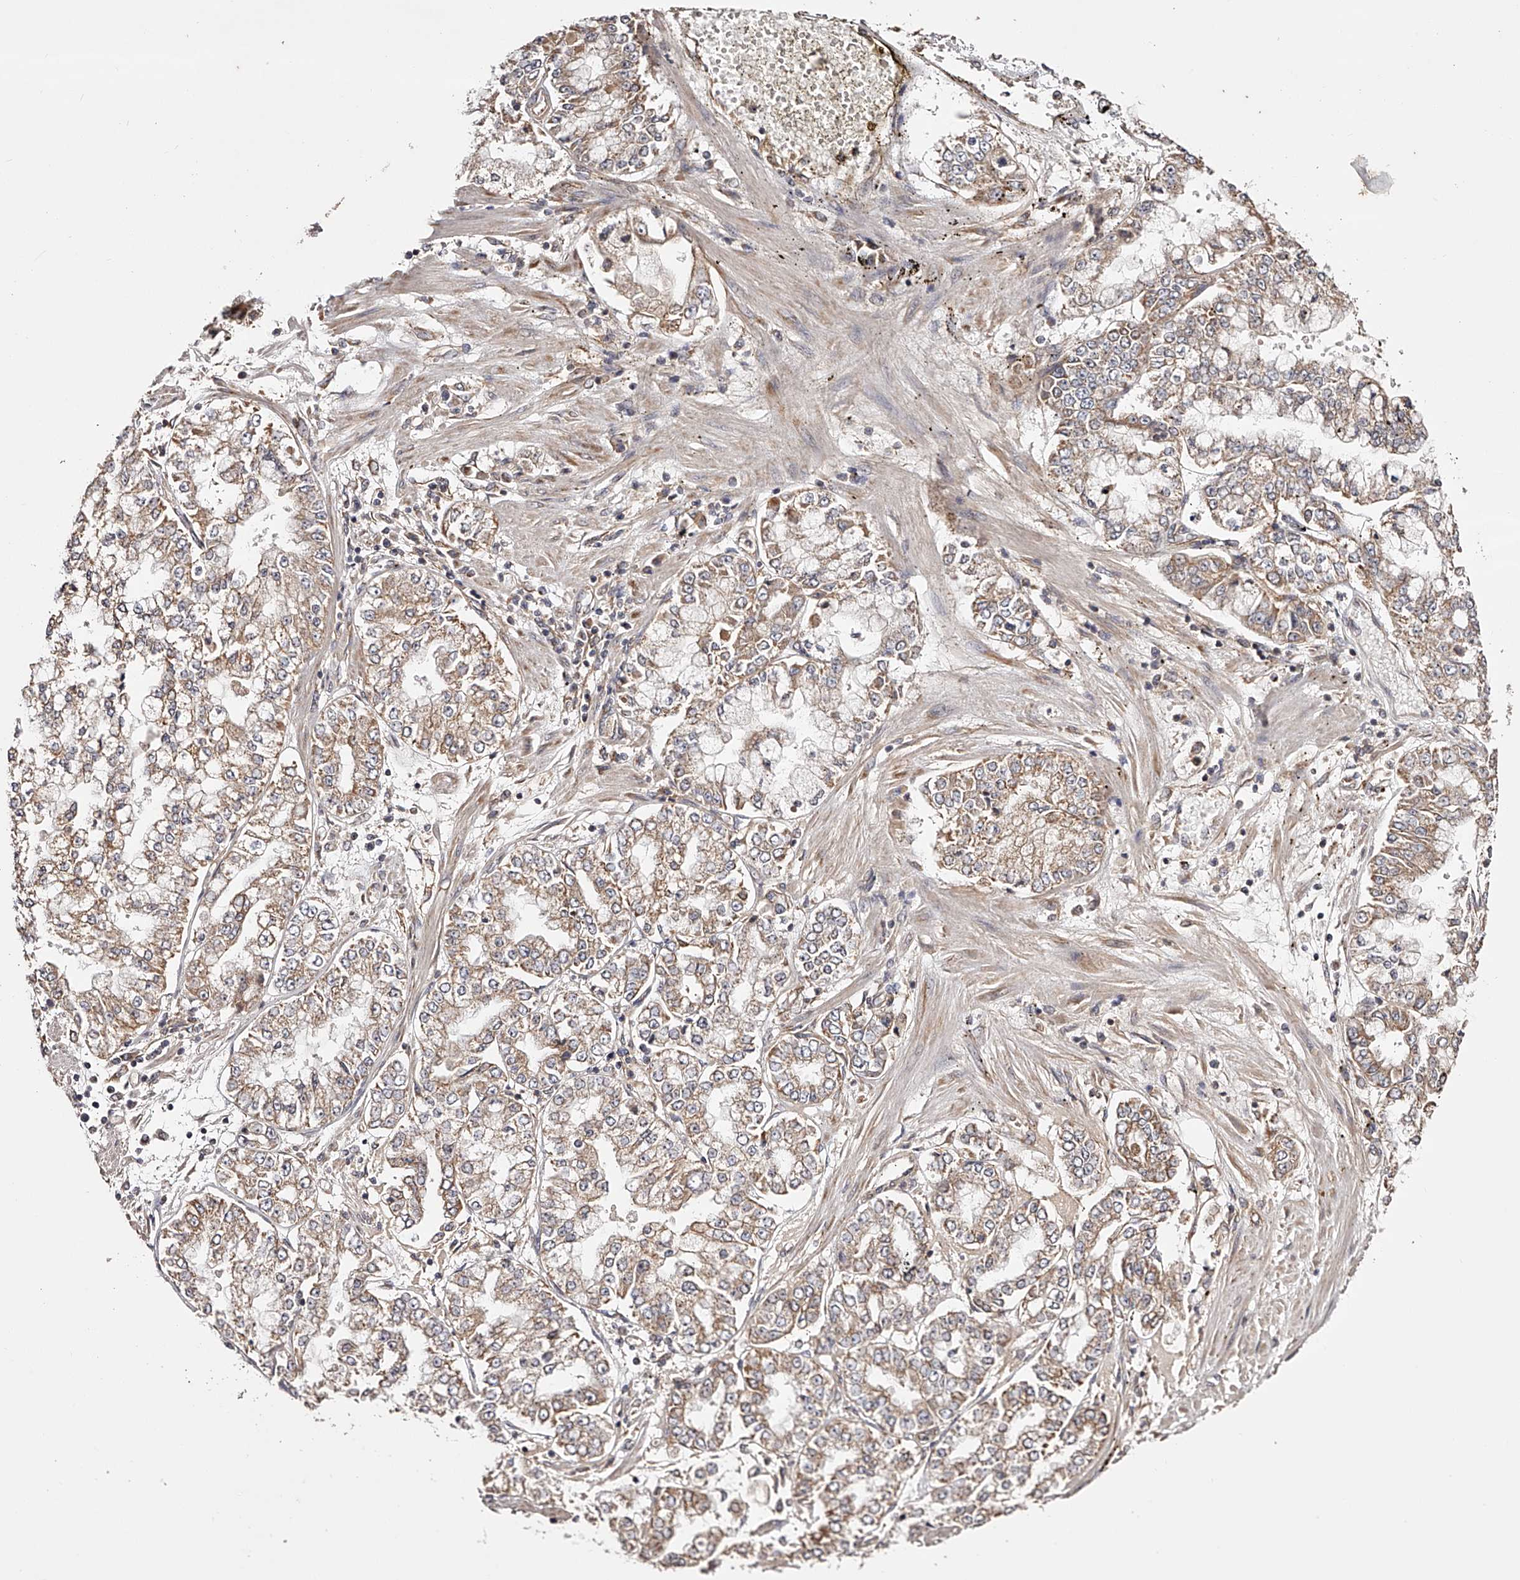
{"staining": {"intensity": "weak", "quantity": ">75%", "location": "cytoplasmic/membranous"}, "tissue": "stomach cancer", "cell_type": "Tumor cells", "image_type": "cancer", "snomed": [{"axis": "morphology", "description": "Adenocarcinoma, NOS"}, {"axis": "topography", "description": "Stomach"}], "caption": "Immunohistochemical staining of human stomach adenocarcinoma displays low levels of weak cytoplasmic/membranous protein staining in about >75% of tumor cells.", "gene": "USP21", "patient": {"sex": "male", "age": 76}}